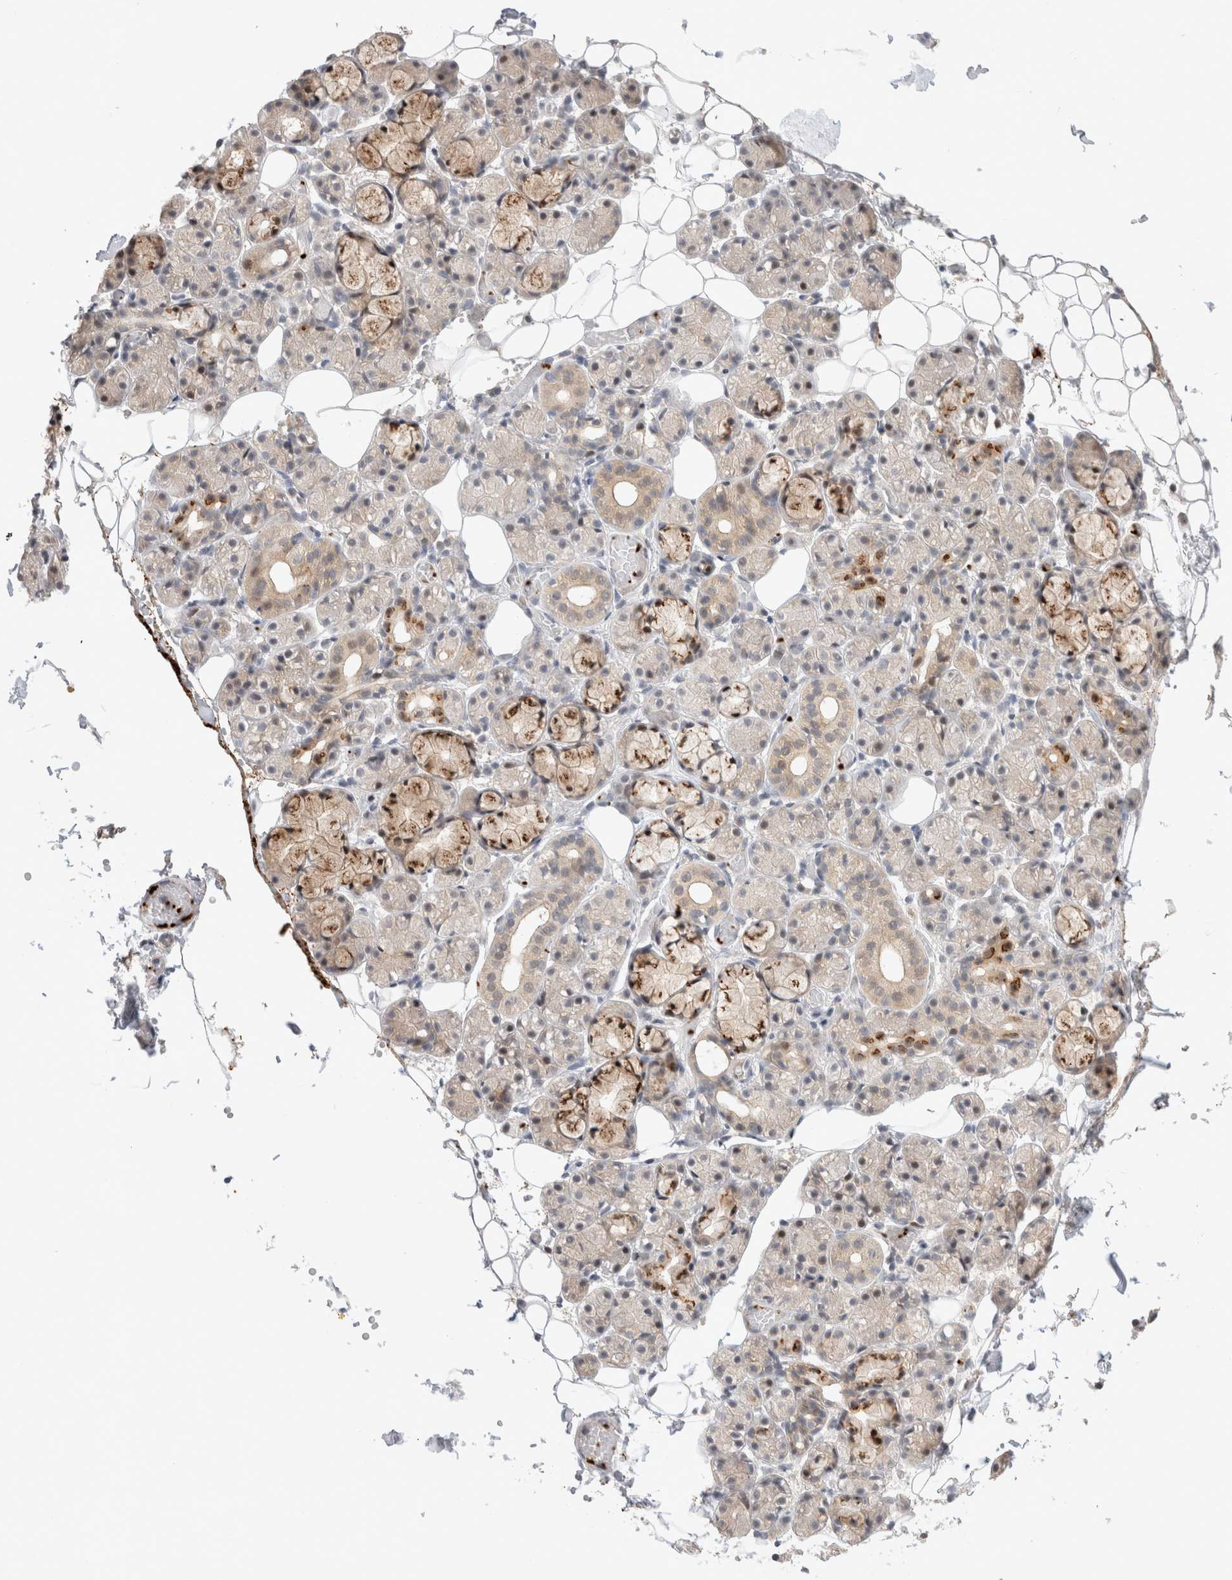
{"staining": {"intensity": "moderate", "quantity": "25%-75%", "location": "cytoplasmic/membranous"}, "tissue": "salivary gland", "cell_type": "Glandular cells", "image_type": "normal", "snomed": [{"axis": "morphology", "description": "Normal tissue, NOS"}, {"axis": "topography", "description": "Salivary gland"}], "caption": "Immunohistochemical staining of benign human salivary gland reveals moderate cytoplasmic/membranous protein positivity in about 25%-75% of glandular cells. The protein of interest is shown in brown color, while the nuclei are stained blue.", "gene": "VPS28", "patient": {"sex": "male", "age": 63}}